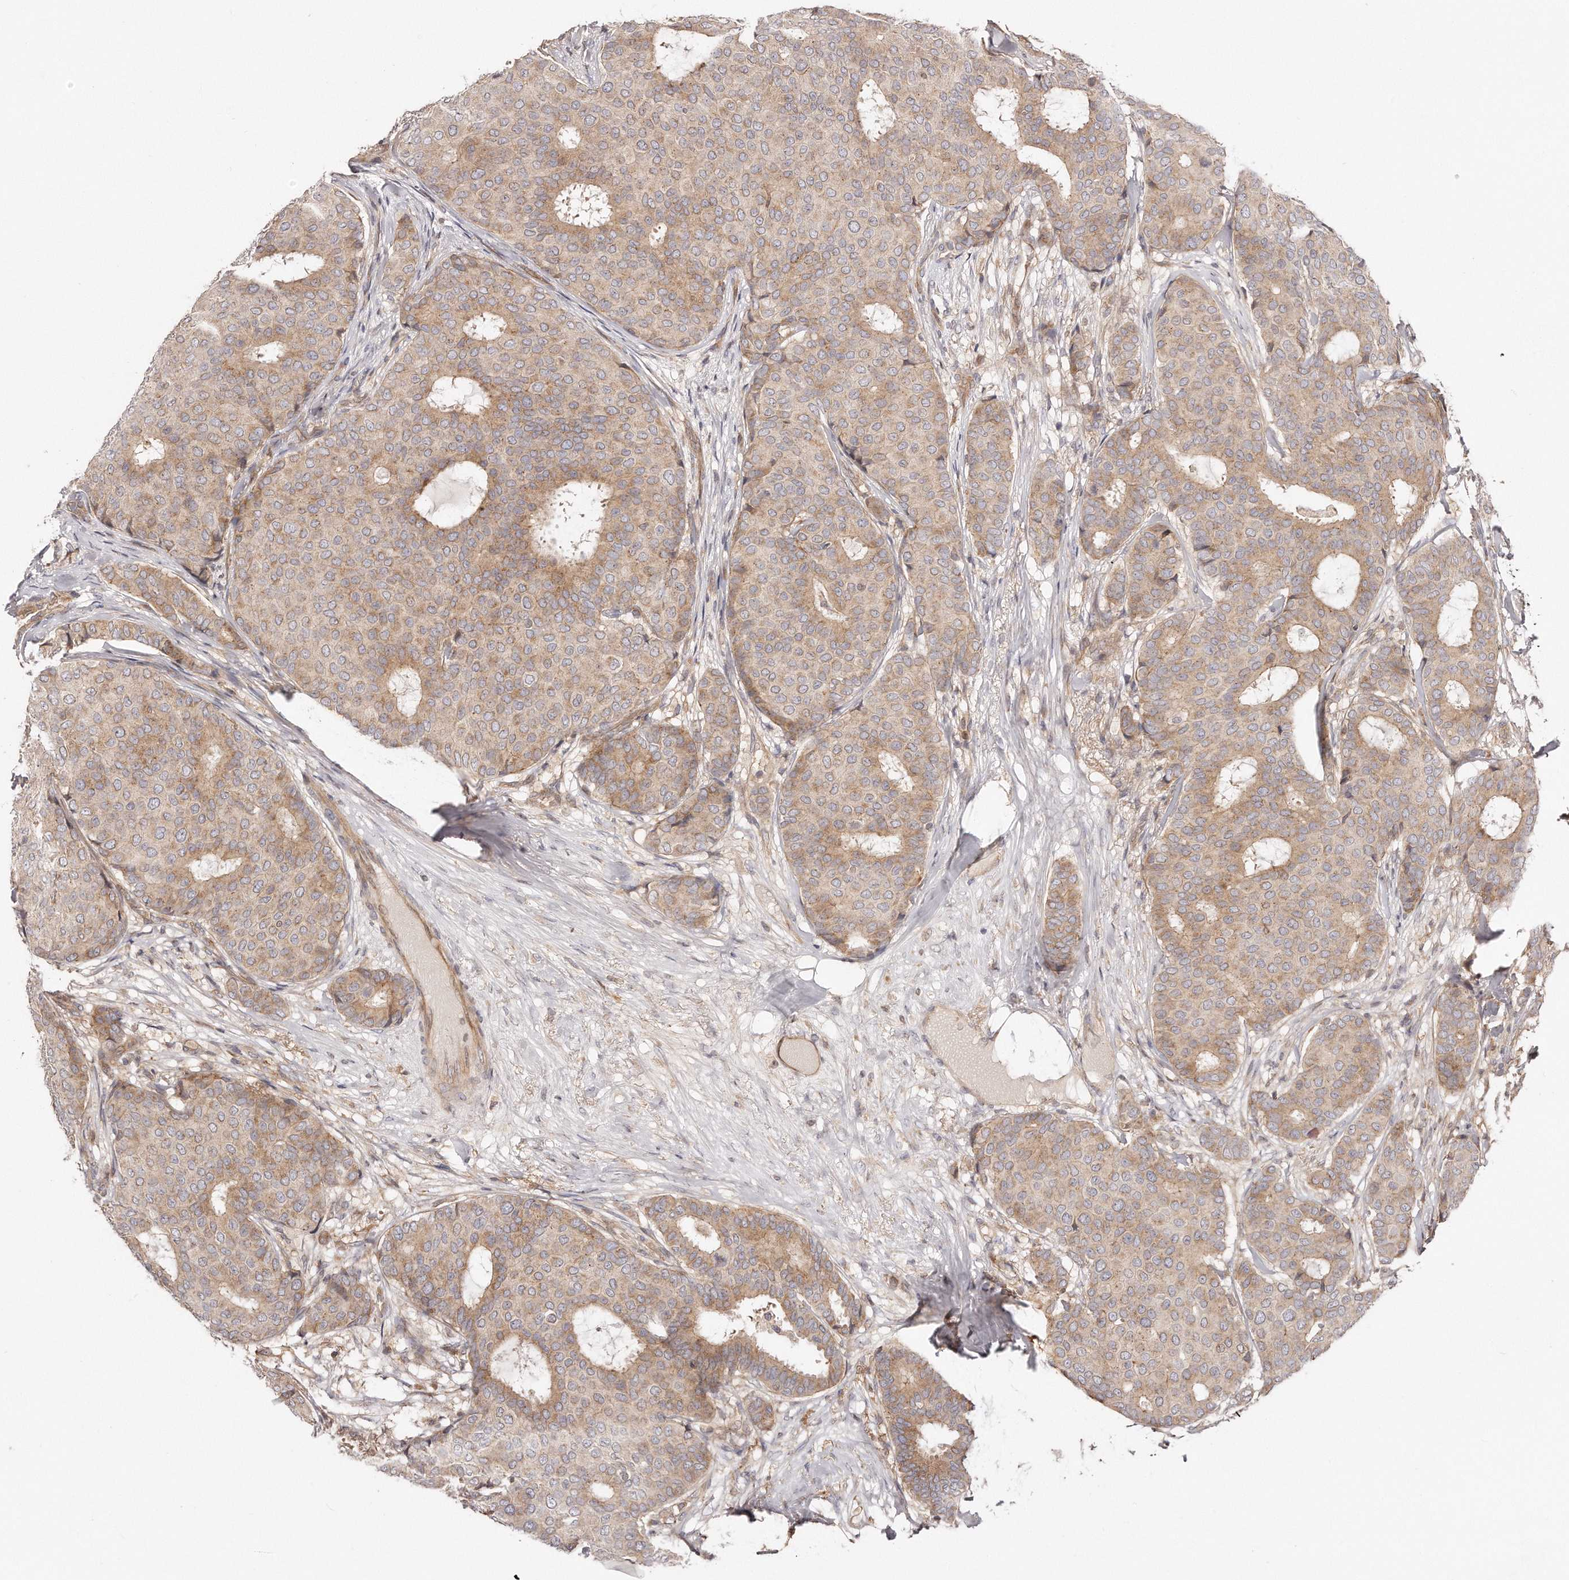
{"staining": {"intensity": "moderate", "quantity": ">75%", "location": "cytoplasmic/membranous"}, "tissue": "breast cancer", "cell_type": "Tumor cells", "image_type": "cancer", "snomed": [{"axis": "morphology", "description": "Duct carcinoma"}, {"axis": "topography", "description": "Breast"}], "caption": "Protein staining of infiltrating ductal carcinoma (breast) tissue demonstrates moderate cytoplasmic/membranous positivity in about >75% of tumor cells.", "gene": "GBP4", "patient": {"sex": "female", "age": 75}}